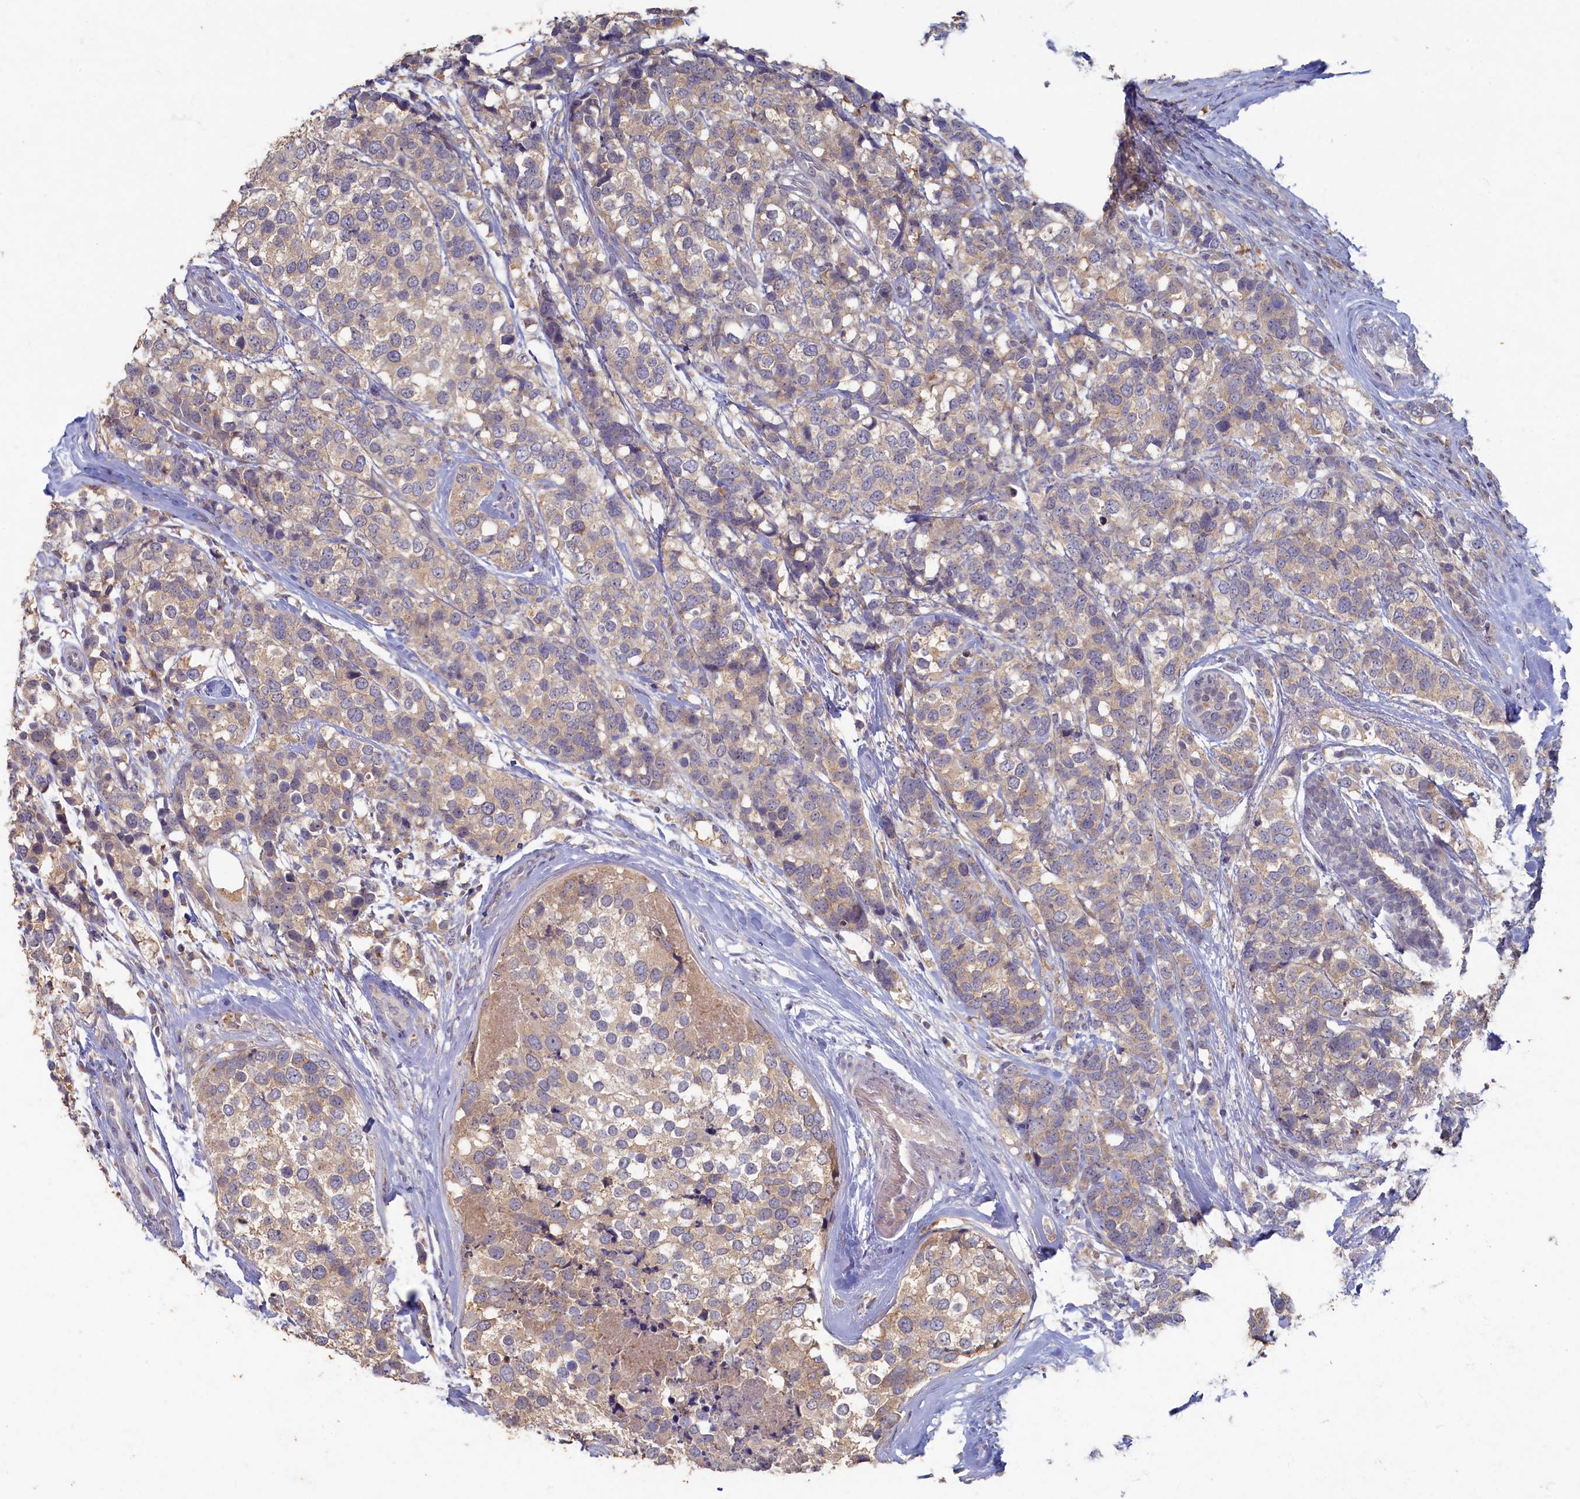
{"staining": {"intensity": "weak", "quantity": ">75%", "location": "cytoplasmic/membranous"}, "tissue": "breast cancer", "cell_type": "Tumor cells", "image_type": "cancer", "snomed": [{"axis": "morphology", "description": "Lobular carcinoma"}, {"axis": "topography", "description": "Breast"}], "caption": "This photomicrograph displays immunohistochemistry (IHC) staining of breast lobular carcinoma, with low weak cytoplasmic/membranous expression in approximately >75% of tumor cells.", "gene": "HUNK", "patient": {"sex": "female", "age": 59}}